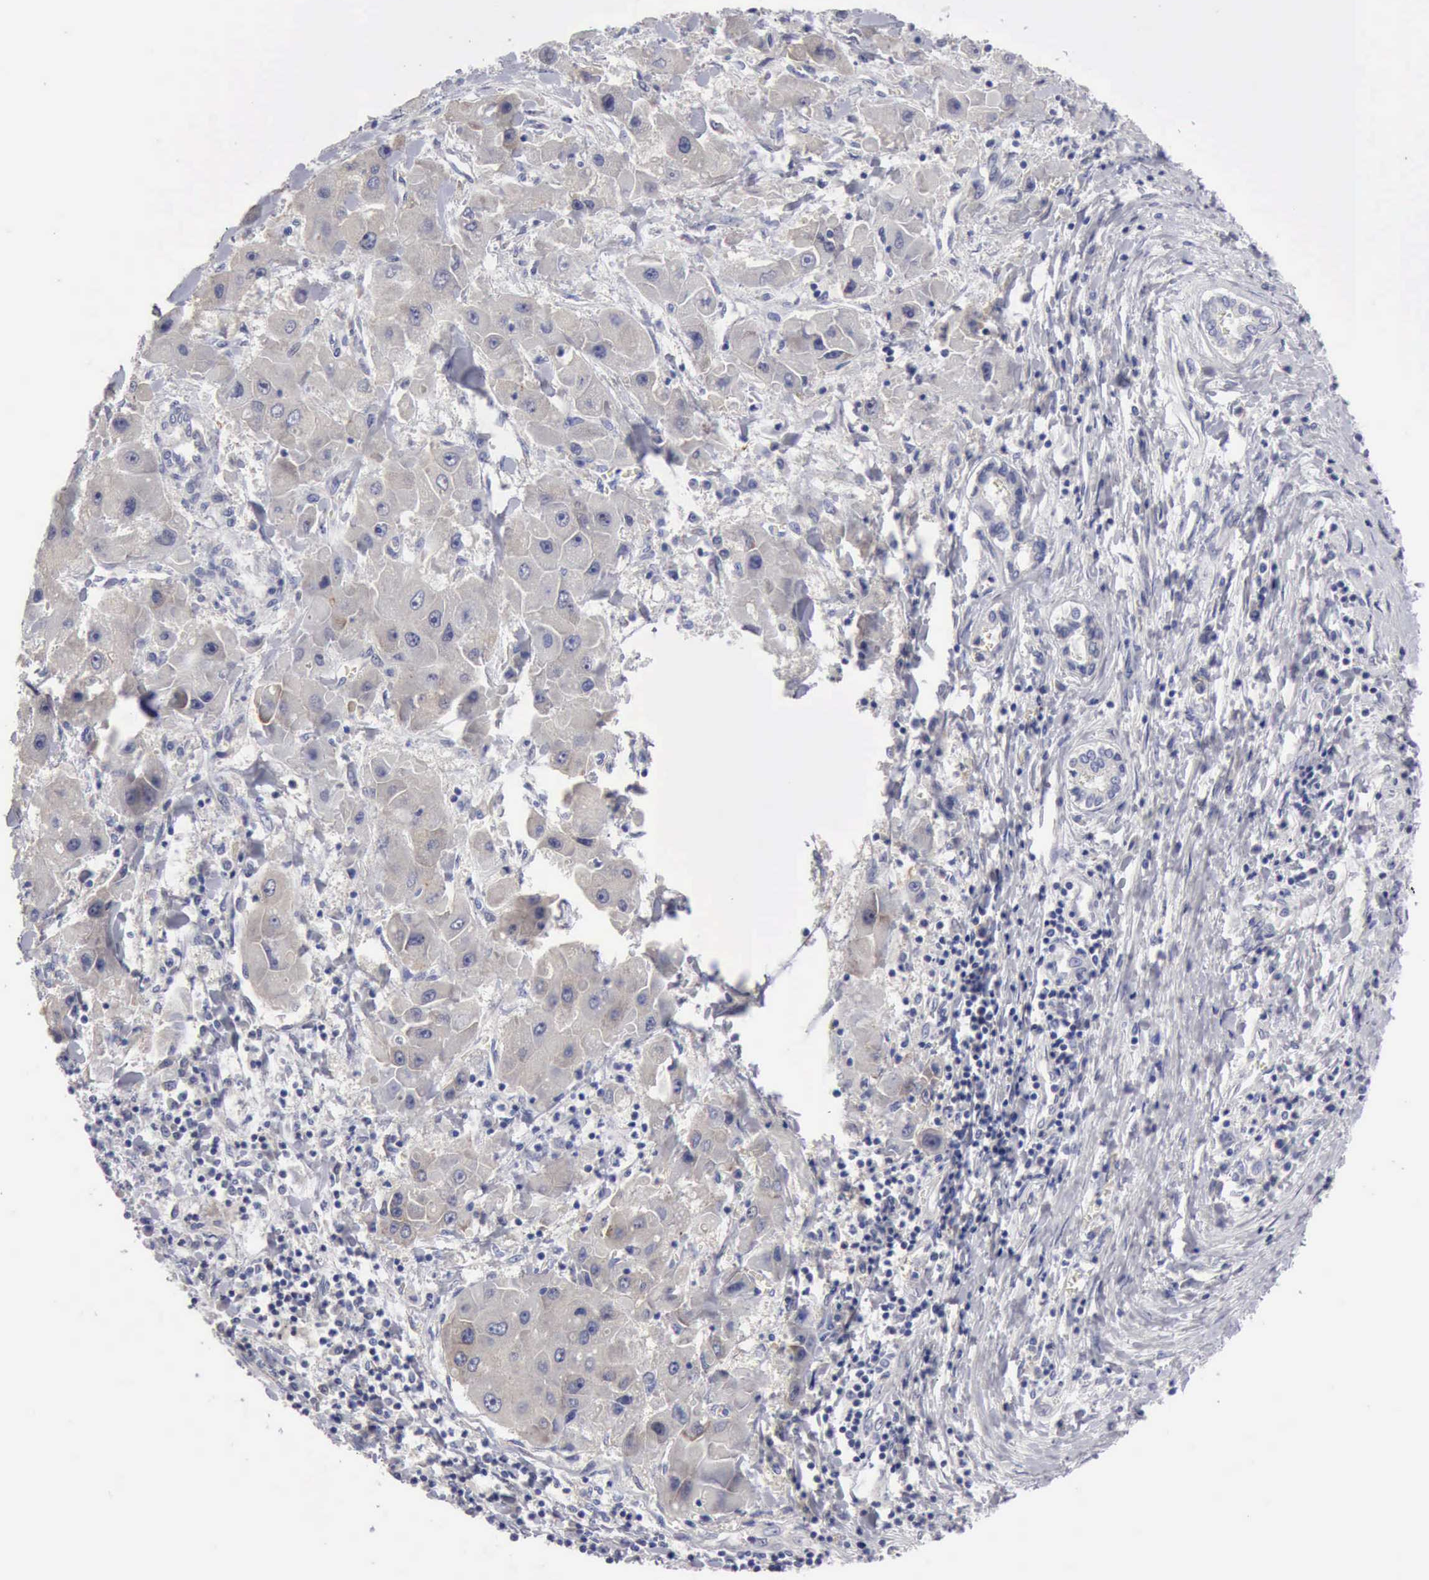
{"staining": {"intensity": "weak", "quantity": "<25%", "location": "cytoplasmic/membranous"}, "tissue": "liver cancer", "cell_type": "Tumor cells", "image_type": "cancer", "snomed": [{"axis": "morphology", "description": "Carcinoma, Hepatocellular, NOS"}, {"axis": "topography", "description": "Liver"}], "caption": "This is a image of immunohistochemistry staining of liver cancer (hepatocellular carcinoma), which shows no expression in tumor cells.", "gene": "TXLNG", "patient": {"sex": "male", "age": 24}}